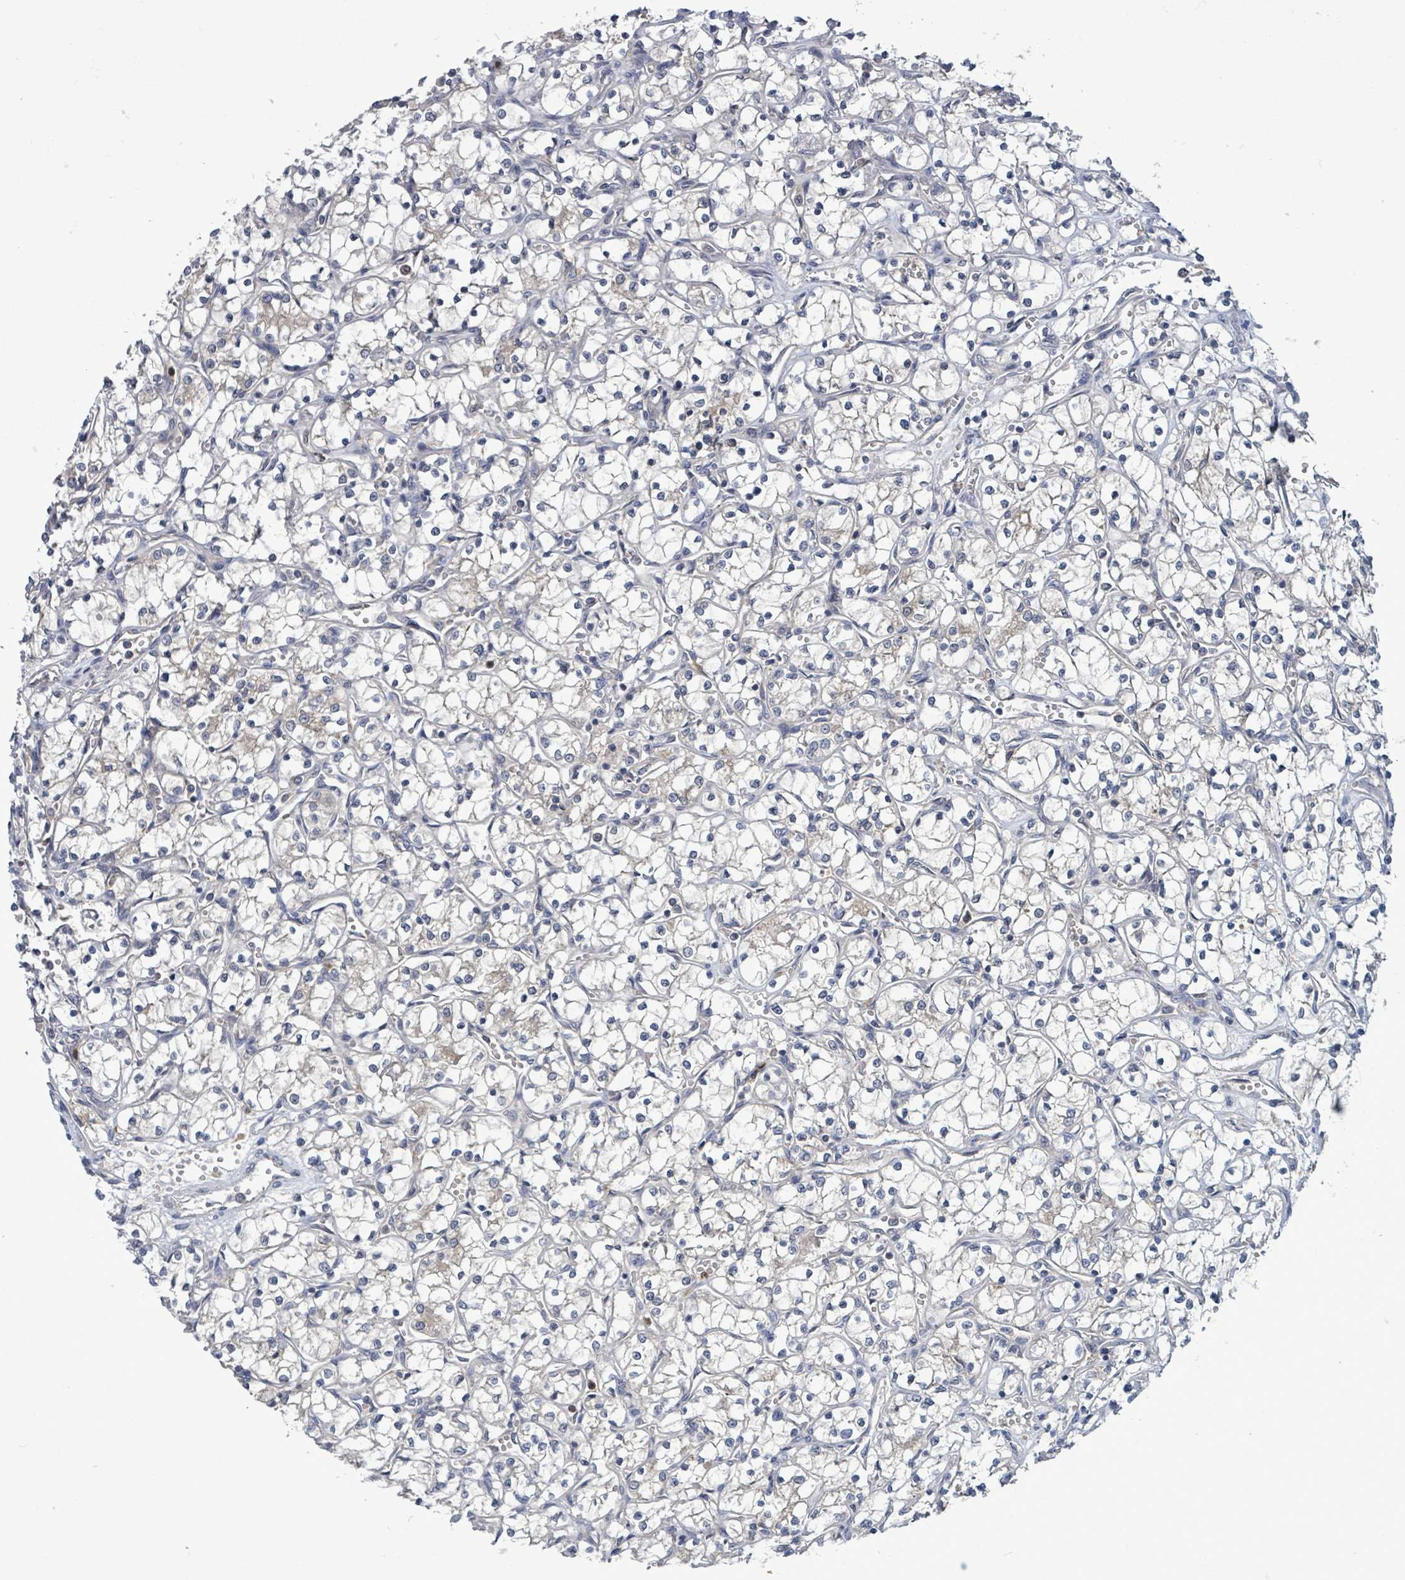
{"staining": {"intensity": "negative", "quantity": "none", "location": "none"}, "tissue": "renal cancer", "cell_type": "Tumor cells", "image_type": "cancer", "snomed": [{"axis": "morphology", "description": "Adenocarcinoma, NOS"}, {"axis": "topography", "description": "Kidney"}], "caption": "High magnification brightfield microscopy of renal adenocarcinoma stained with DAB (3,3'-diaminobenzidine) (brown) and counterstained with hematoxylin (blue): tumor cells show no significant positivity. The staining is performed using DAB (3,3'-diaminobenzidine) brown chromogen with nuclei counter-stained in using hematoxylin.", "gene": "SERPINE3", "patient": {"sex": "female", "age": 69}}